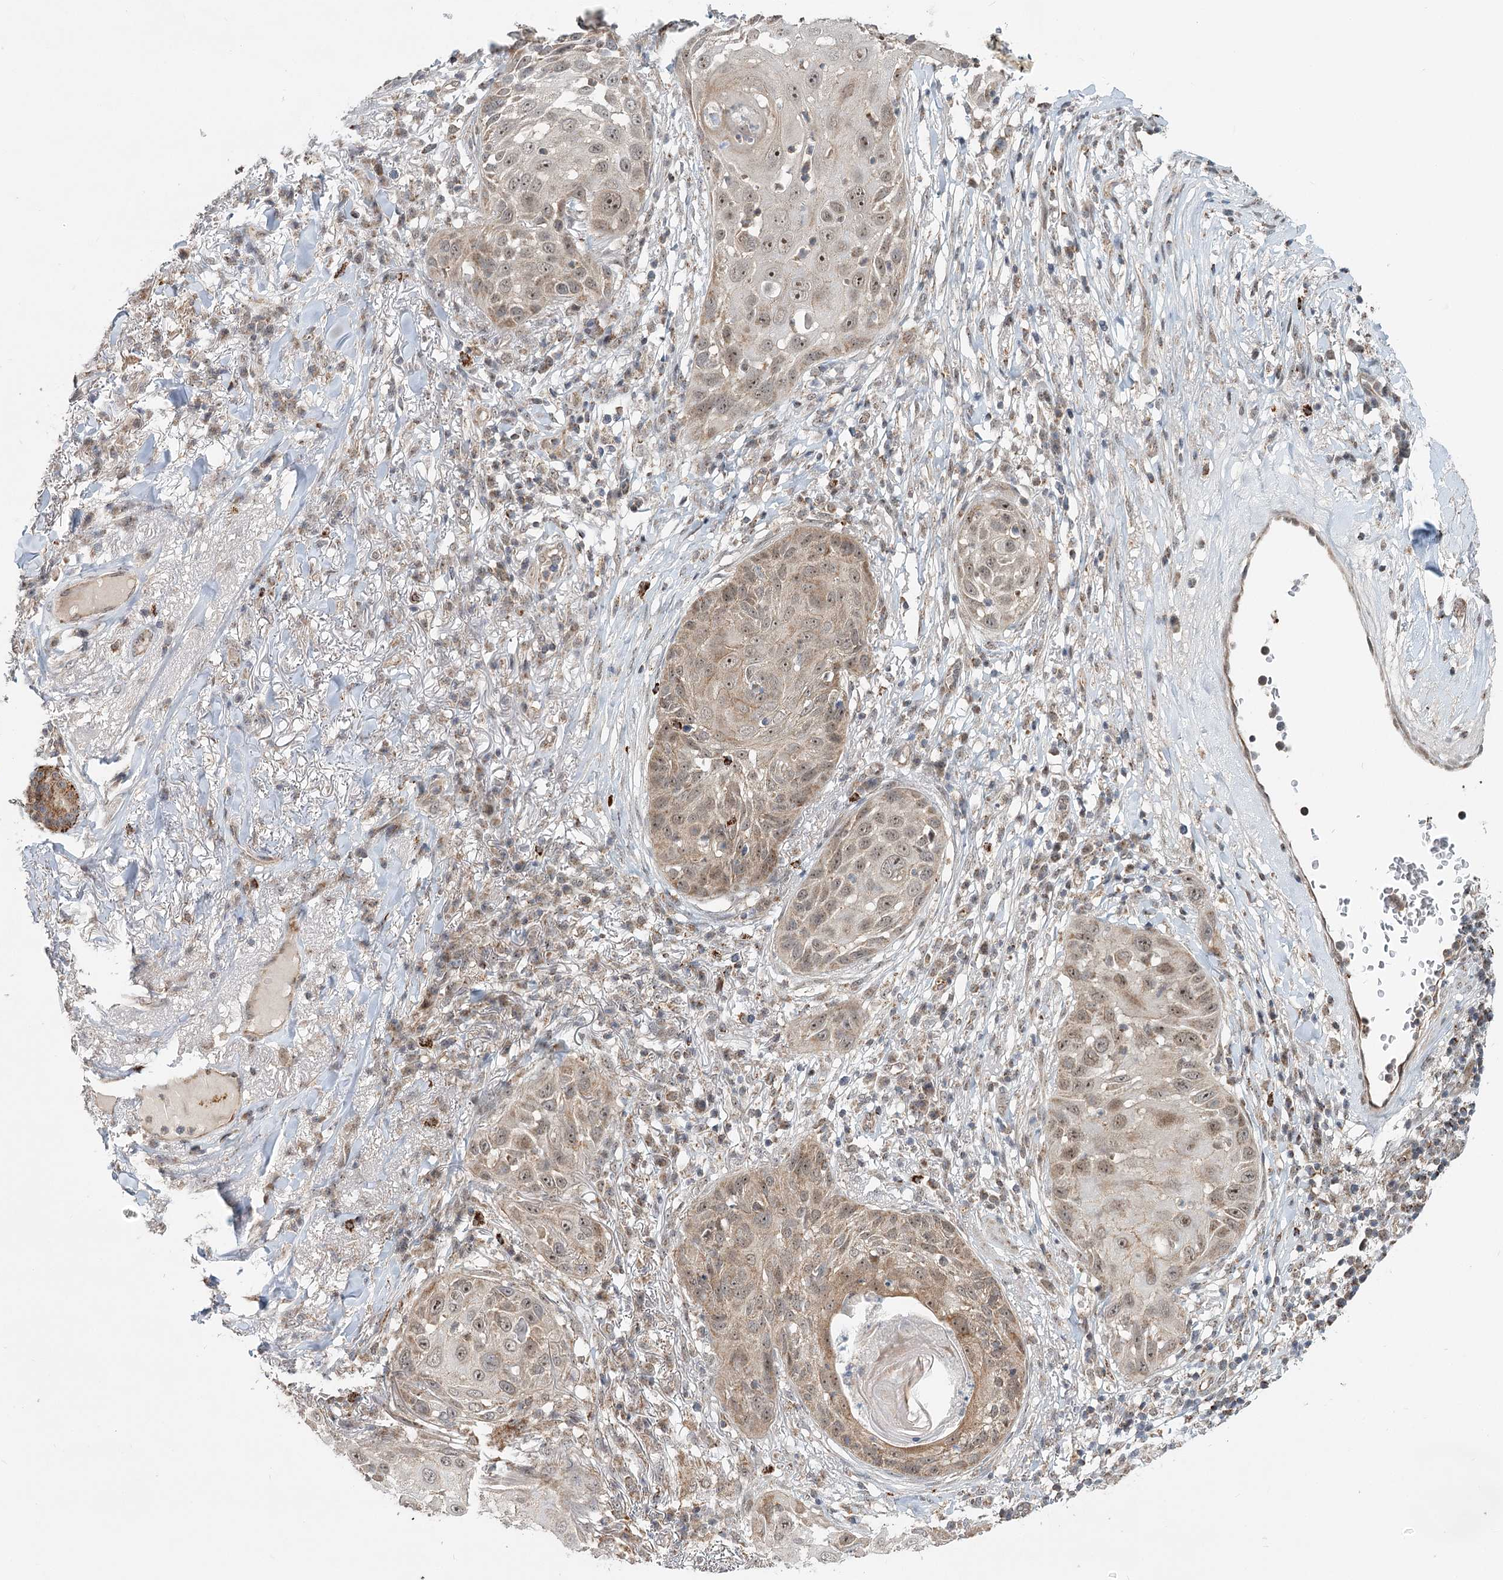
{"staining": {"intensity": "weak", "quantity": "25%-75%", "location": "cytoplasmic/membranous"}, "tissue": "skin cancer", "cell_type": "Tumor cells", "image_type": "cancer", "snomed": [{"axis": "morphology", "description": "Squamous cell carcinoma, NOS"}, {"axis": "topography", "description": "Skin"}], "caption": "Immunohistochemical staining of skin squamous cell carcinoma displays low levels of weak cytoplasmic/membranous positivity in about 25%-75% of tumor cells. (DAB IHC with brightfield microscopy, high magnification).", "gene": "RTN4IP1", "patient": {"sex": "female", "age": 44}}